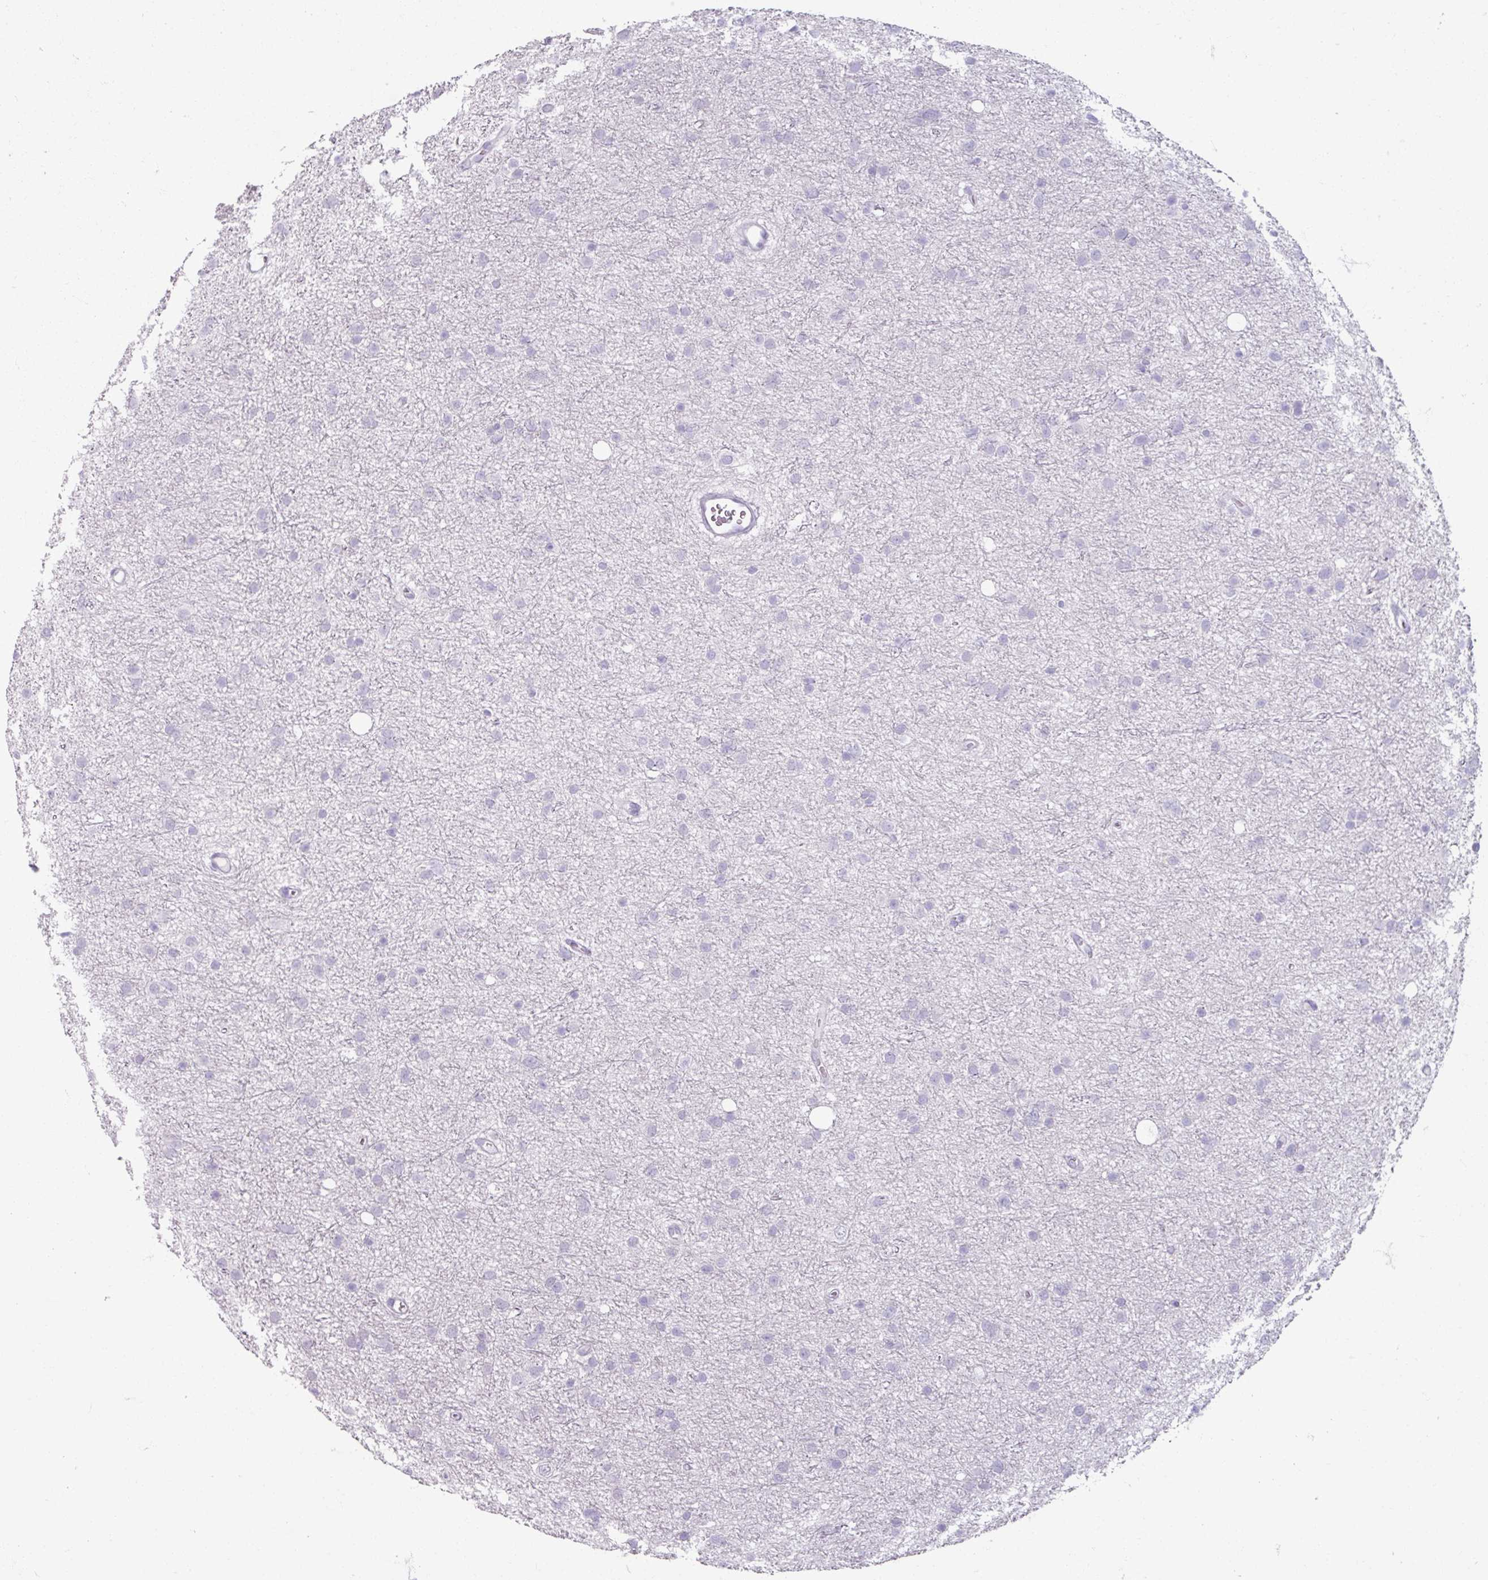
{"staining": {"intensity": "negative", "quantity": "none", "location": "none"}, "tissue": "glioma", "cell_type": "Tumor cells", "image_type": "cancer", "snomed": [{"axis": "morphology", "description": "Glioma, malignant, Low grade"}, {"axis": "topography", "description": "Cerebral cortex"}], "caption": "This is an IHC photomicrograph of glioma. There is no expression in tumor cells.", "gene": "ARG1", "patient": {"sex": "female", "age": 39}}